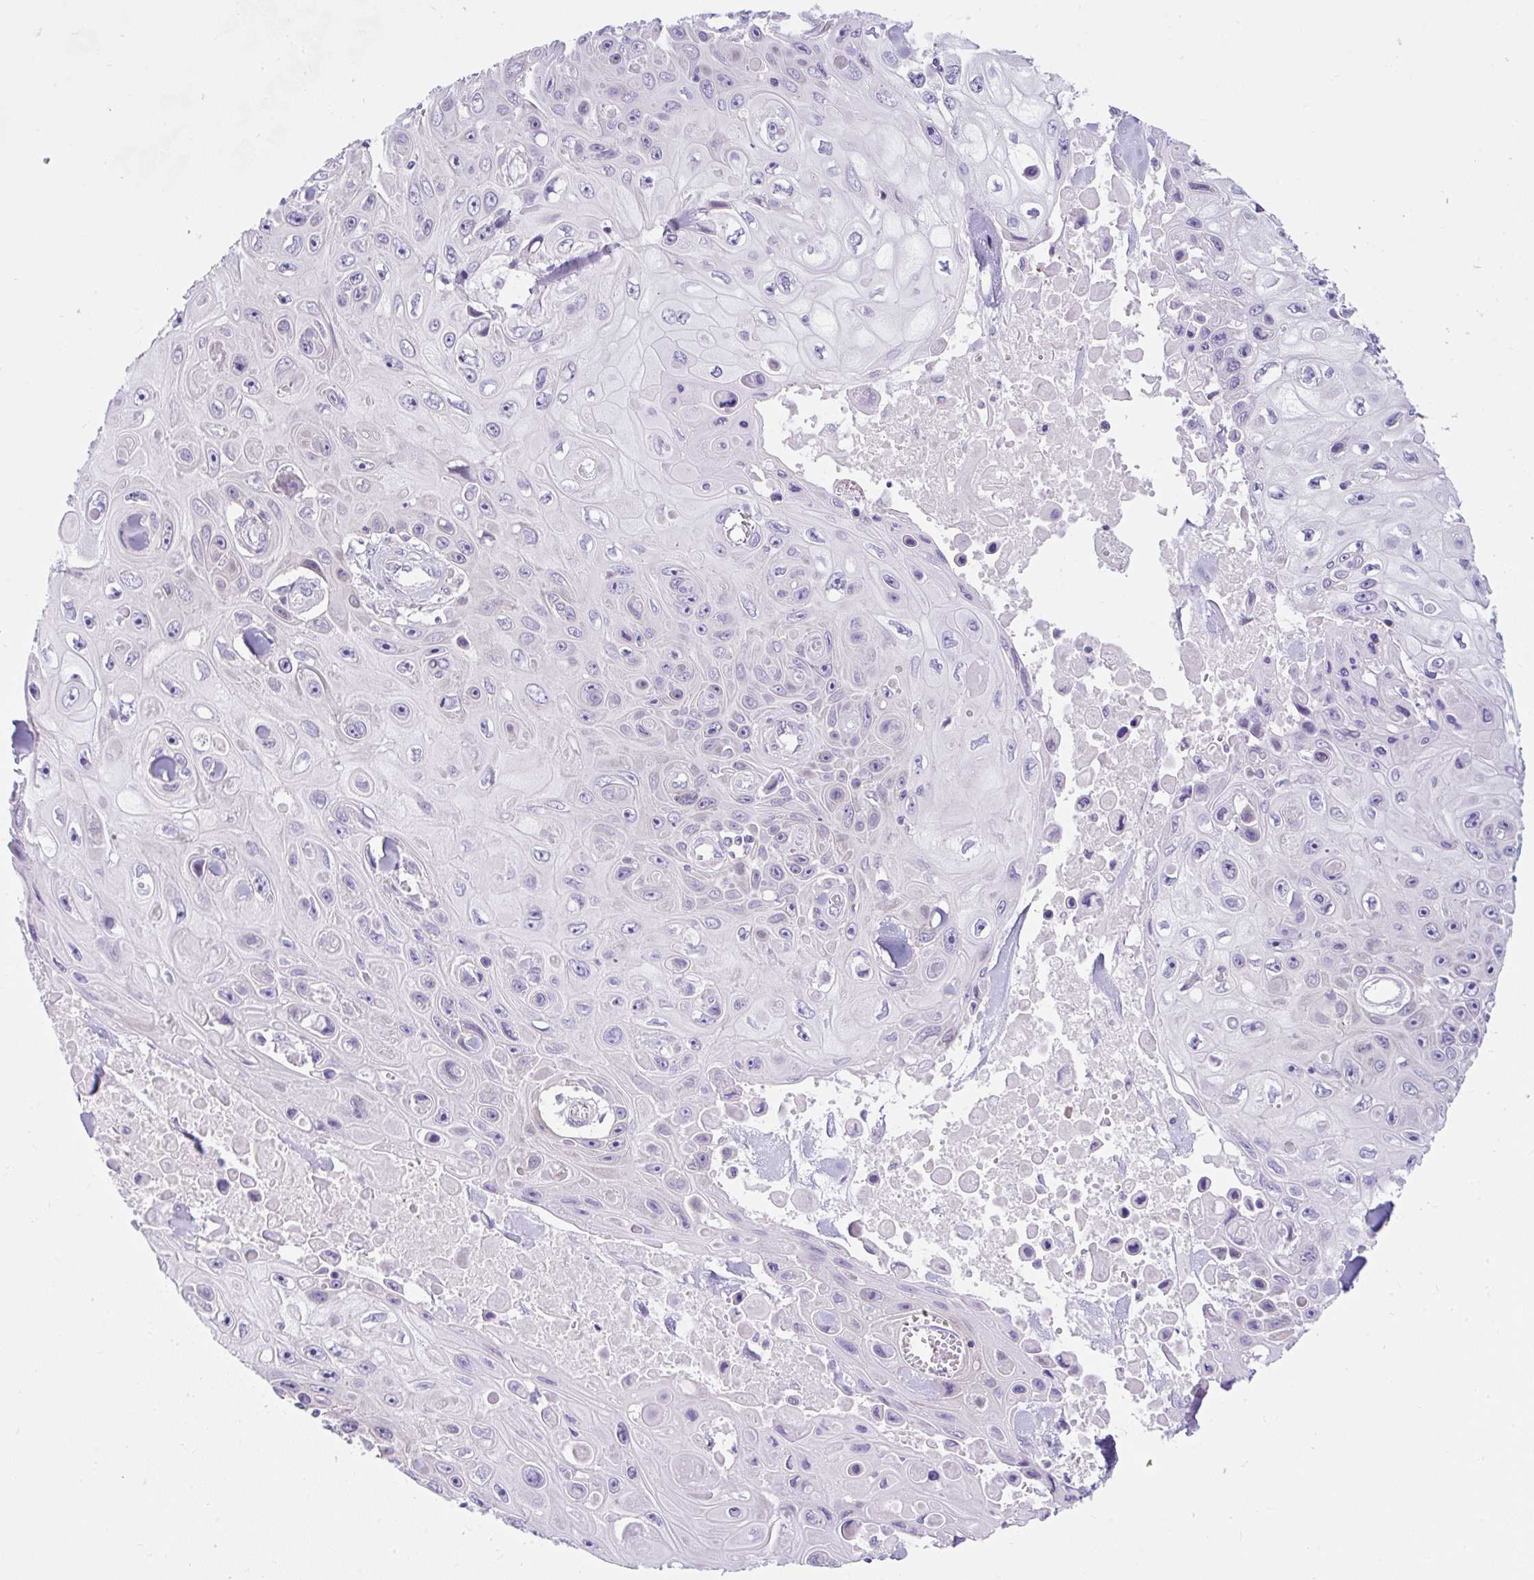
{"staining": {"intensity": "negative", "quantity": "none", "location": "none"}, "tissue": "skin cancer", "cell_type": "Tumor cells", "image_type": "cancer", "snomed": [{"axis": "morphology", "description": "Squamous cell carcinoma, NOS"}, {"axis": "topography", "description": "Skin"}], "caption": "The IHC image has no significant expression in tumor cells of squamous cell carcinoma (skin) tissue. (DAB (3,3'-diaminobenzidine) IHC with hematoxylin counter stain).", "gene": "GOLGA8A", "patient": {"sex": "male", "age": 82}}